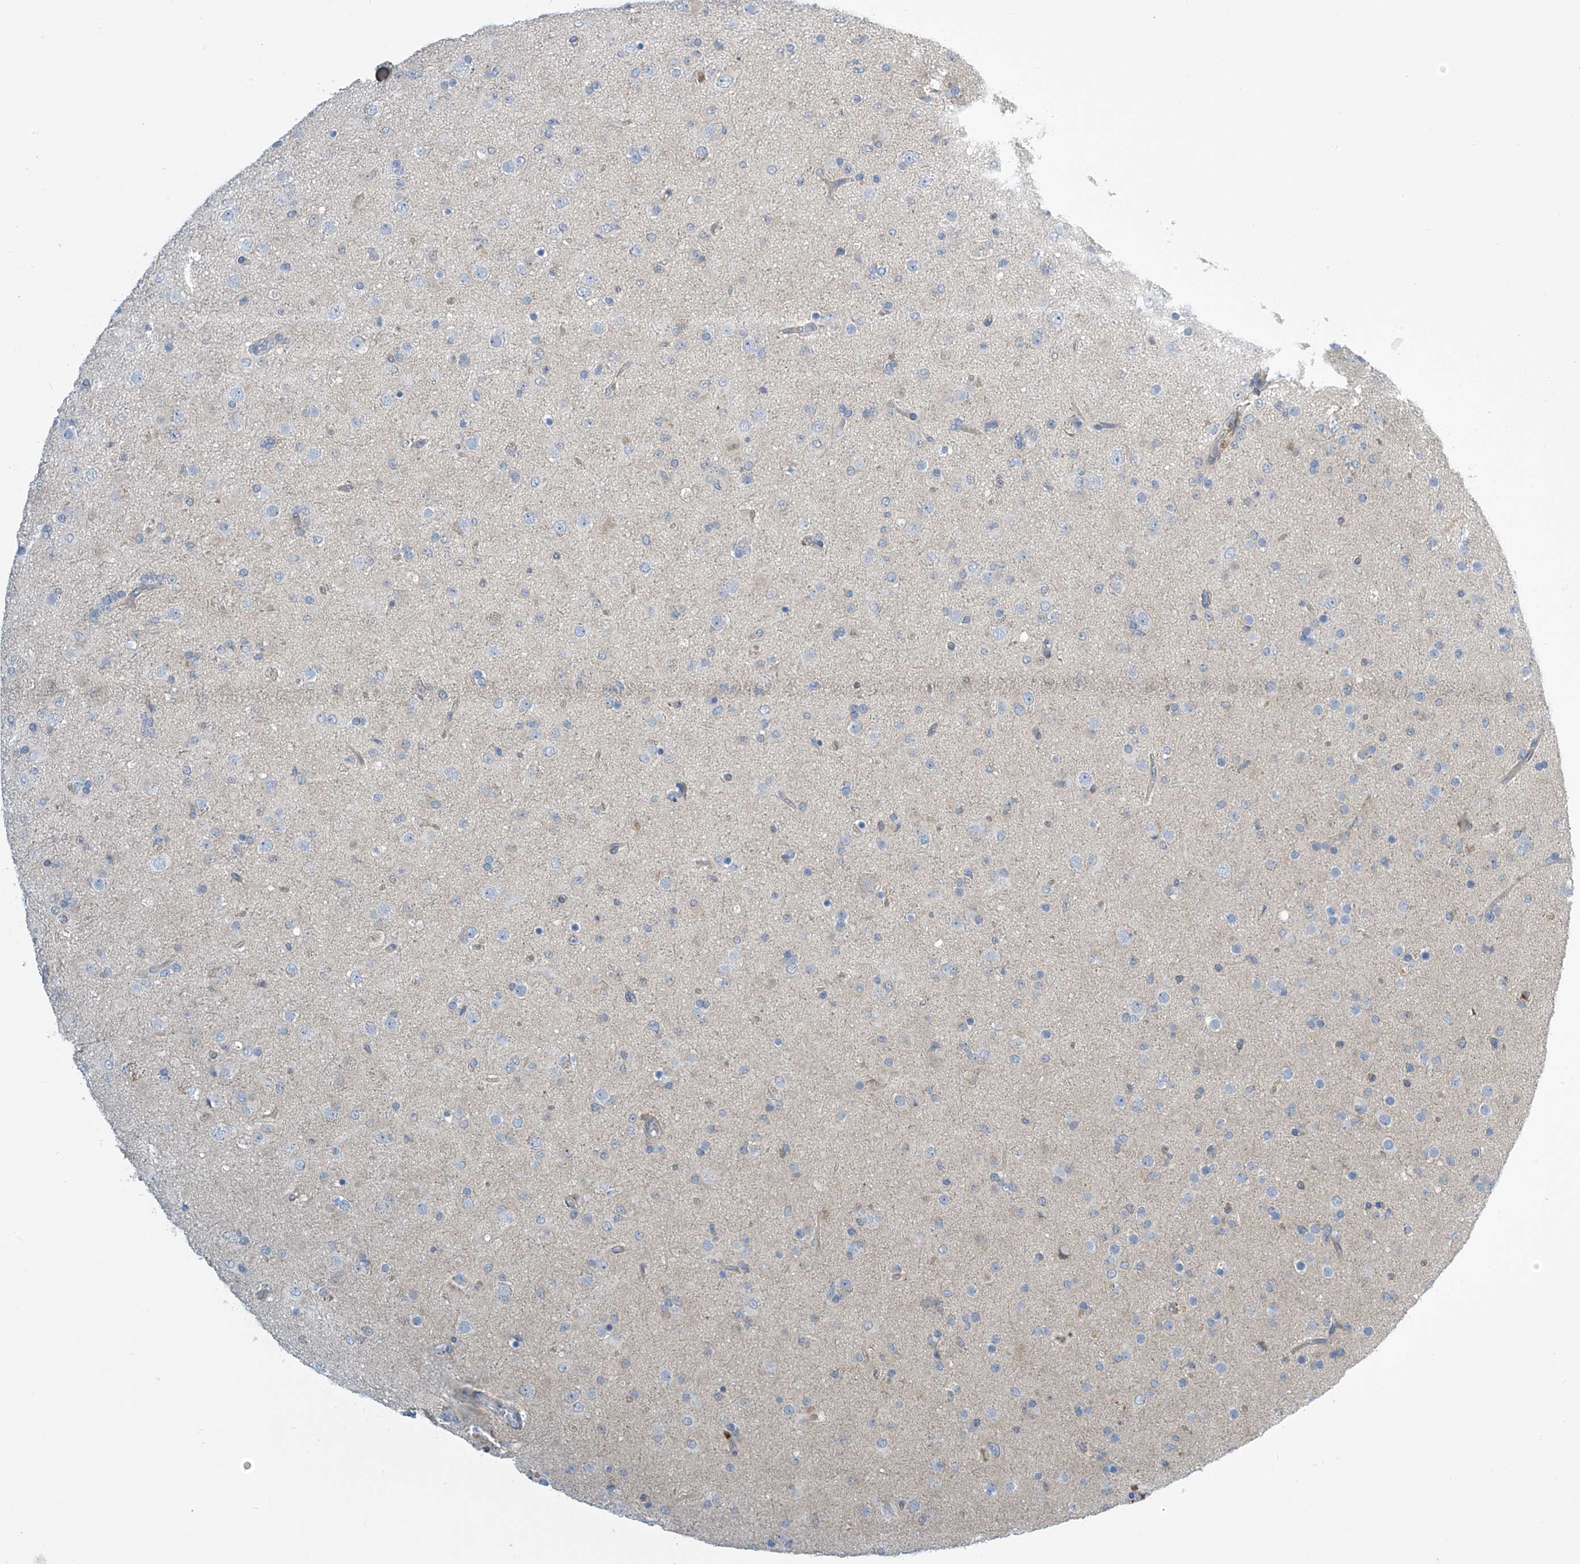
{"staining": {"intensity": "negative", "quantity": "none", "location": "none"}, "tissue": "glioma", "cell_type": "Tumor cells", "image_type": "cancer", "snomed": [{"axis": "morphology", "description": "Glioma, malignant, Low grade"}, {"axis": "topography", "description": "Brain"}], "caption": "IHC histopathology image of neoplastic tissue: malignant glioma (low-grade) stained with DAB (3,3'-diaminobenzidine) exhibits no significant protein positivity in tumor cells.", "gene": "IBA57", "patient": {"sex": "male", "age": 65}}